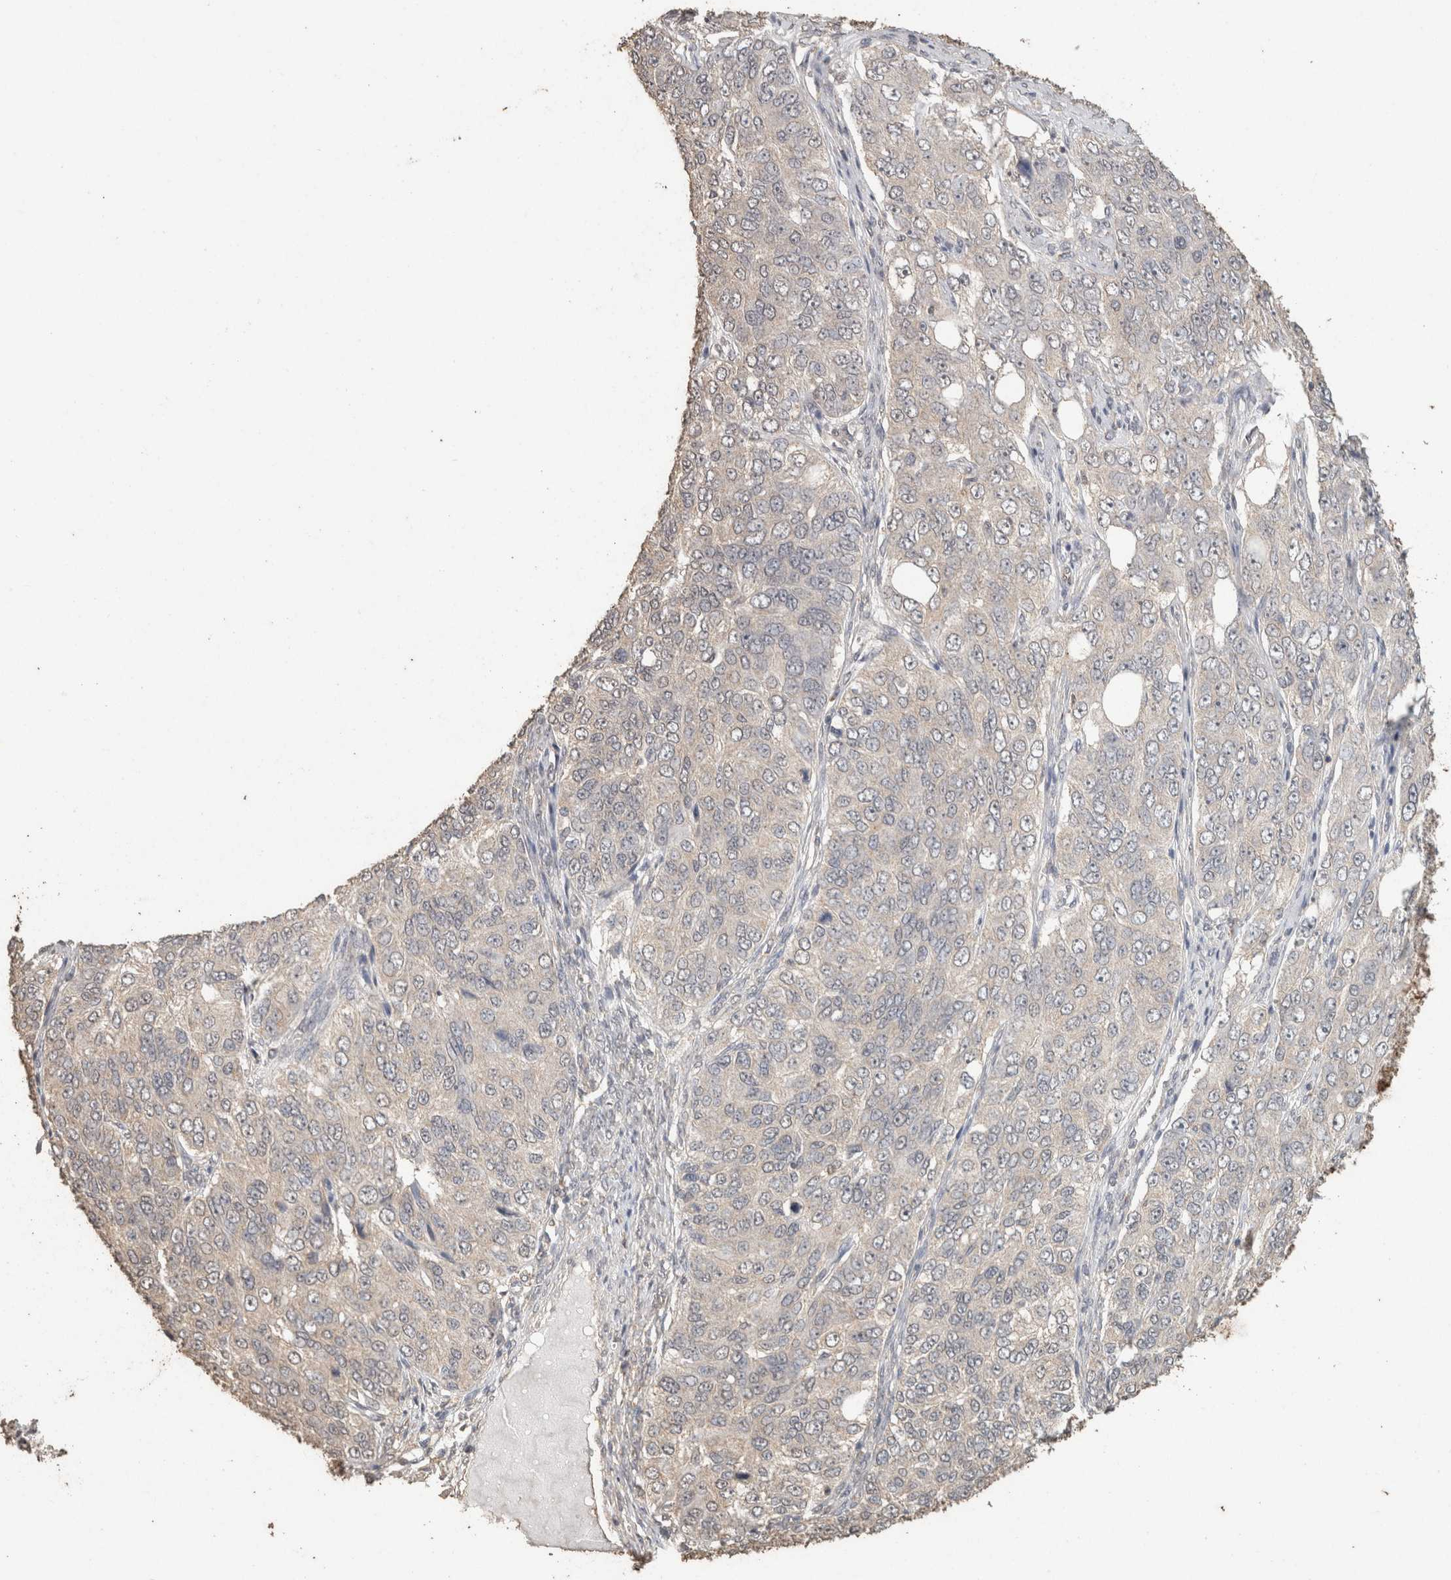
{"staining": {"intensity": "negative", "quantity": "none", "location": "none"}, "tissue": "ovarian cancer", "cell_type": "Tumor cells", "image_type": "cancer", "snomed": [{"axis": "morphology", "description": "Carcinoma, endometroid"}, {"axis": "topography", "description": "Ovary"}], "caption": "IHC of human ovarian cancer reveals no positivity in tumor cells.", "gene": "CX3CL1", "patient": {"sex": "female", "age": 51}}